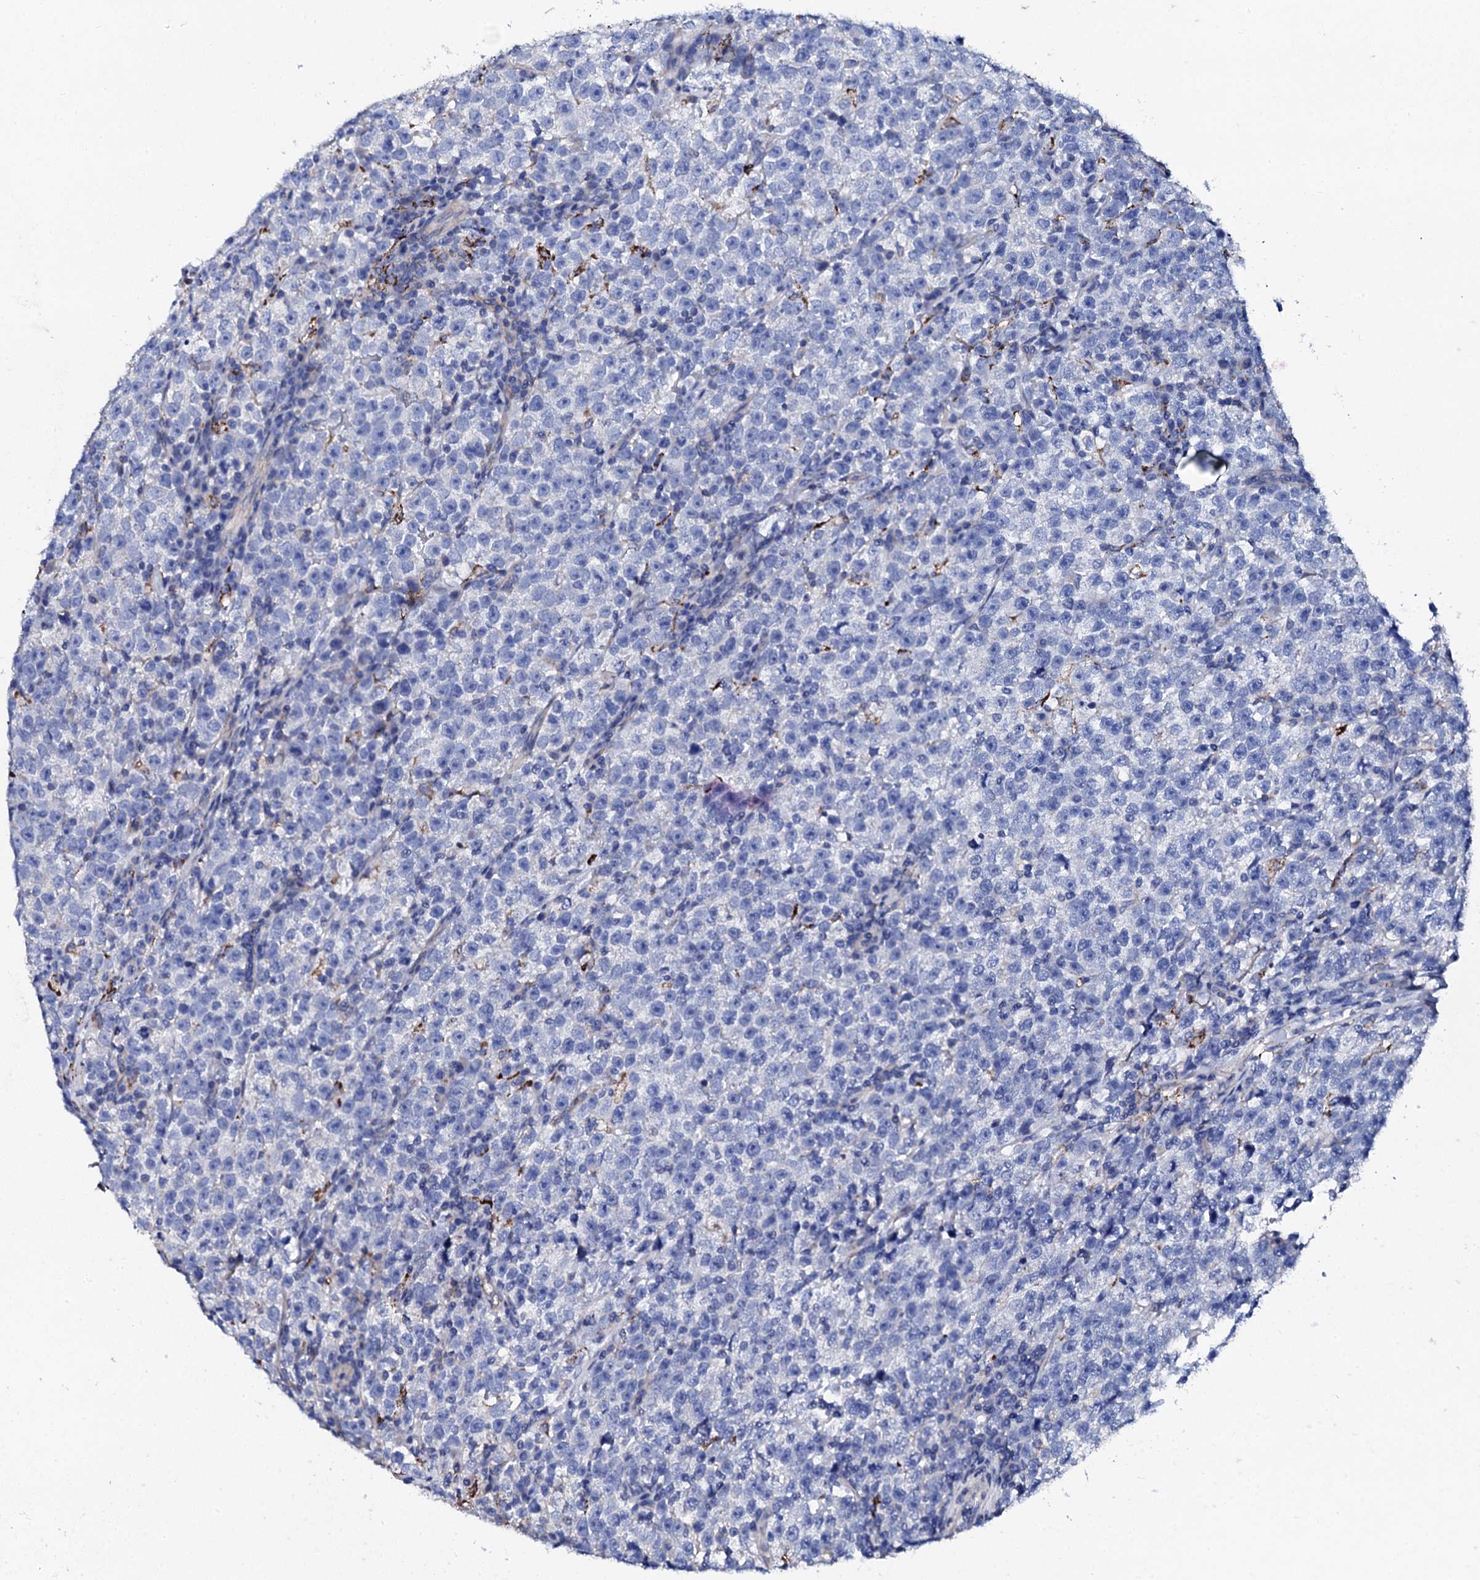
{"staining": {"intensity": "negative", "quantity": "none", "location": "none"}, "tissue": "testis cancer", "cell_type": "Tumor cells", "image_type": "cancer", "snomed": [{"axis": "morphology", "description": "Normal tissue, NOS"}, {"axis": "morphology", "description": "Seminoma, NOS"}, {"axis": "topography", "description": "Testis"}], "caption": "Immunohistochemistry (IHC) of human testis seminoma demonstrates no staining in tumor cells.", "gene": "KLHL32", "patient": {"sex": "male", "age": 43}}